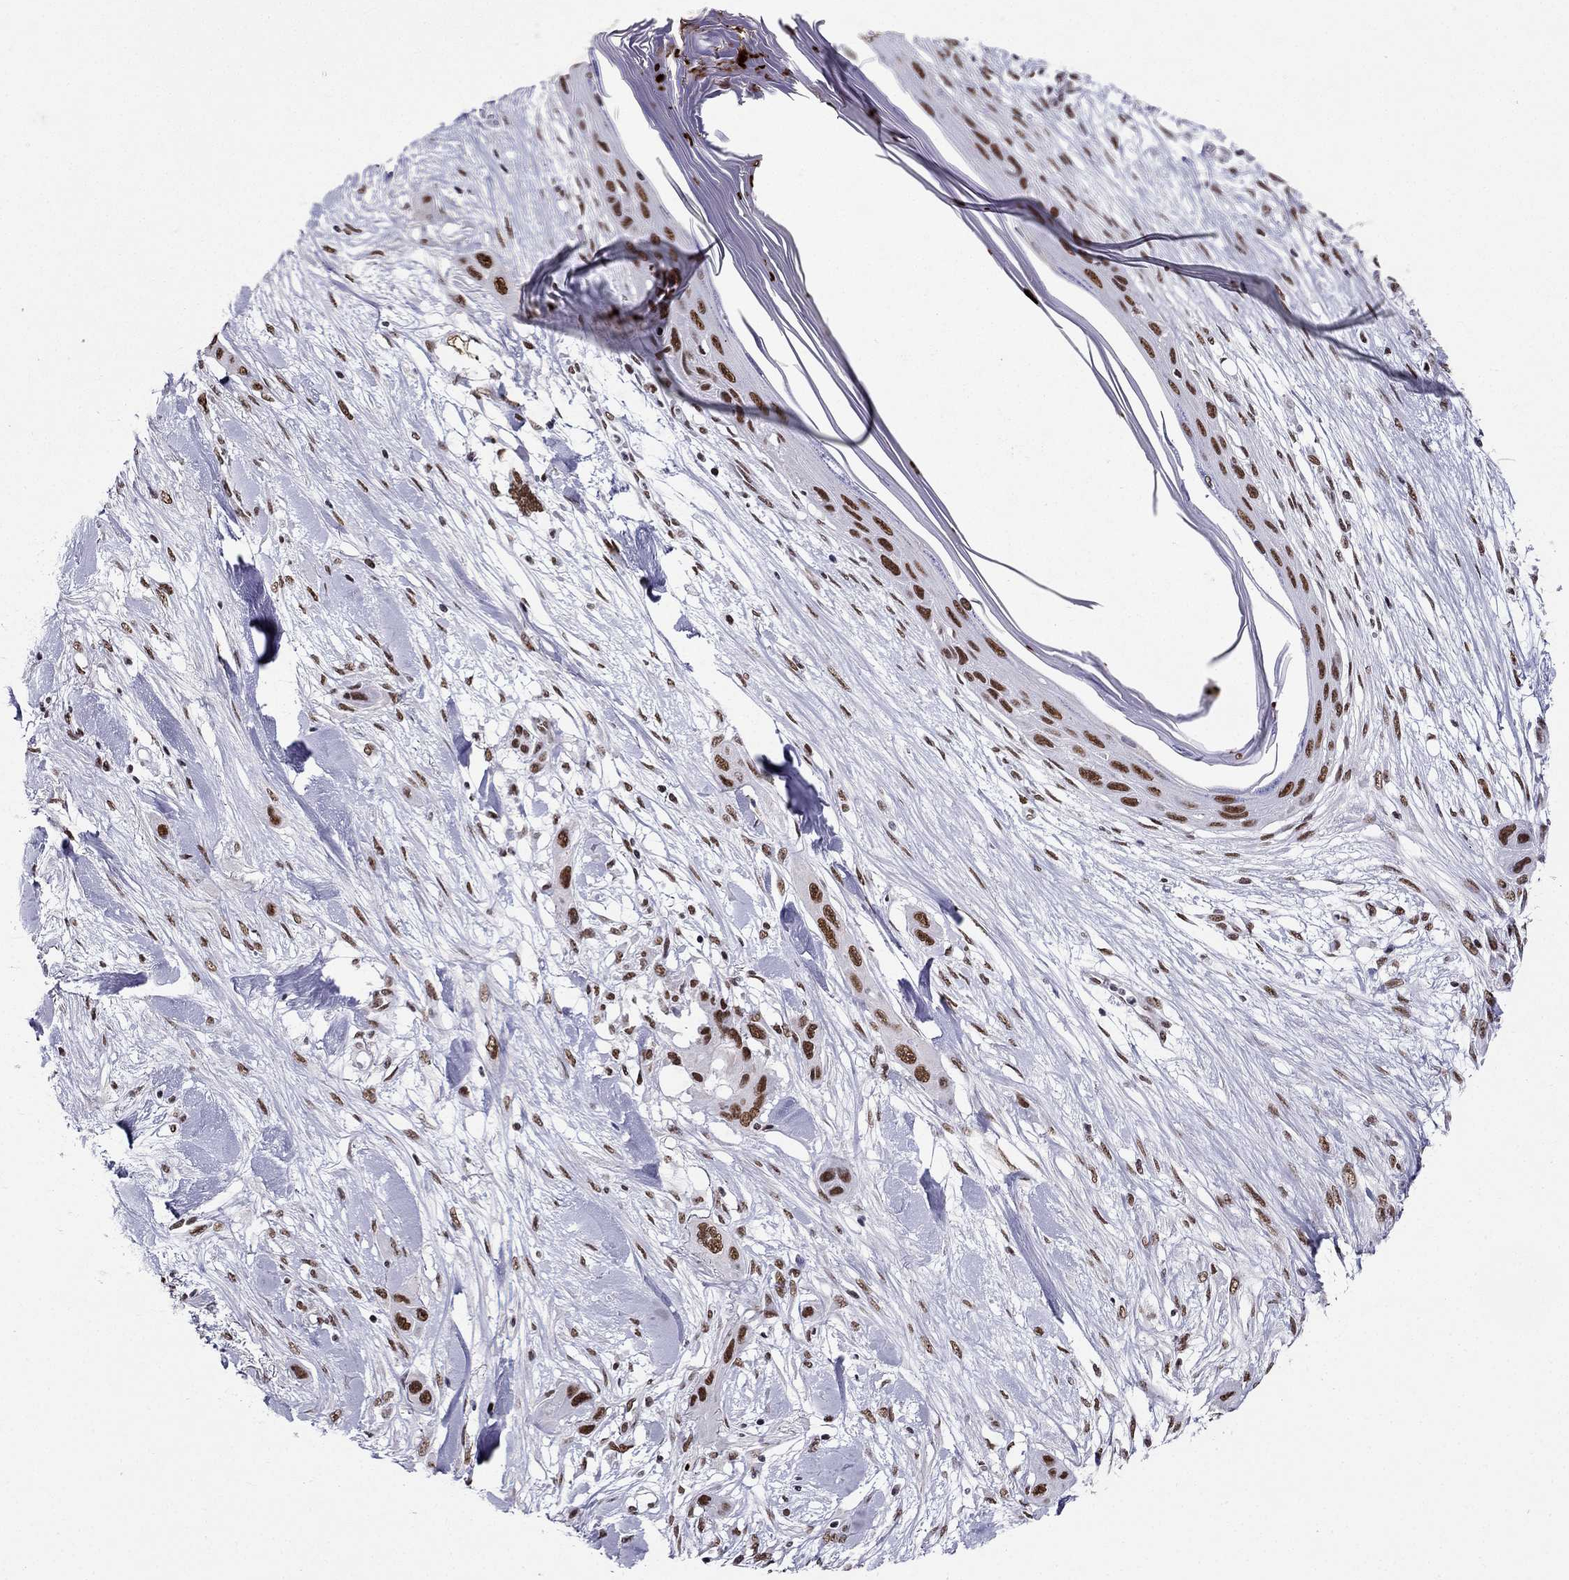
{"staining": {"intensity": "strong", "quantity": ">75%", "location": "nuclear"}, "tissue": "skin cancer", "cell_type": "Tumor cells", "image_type": "cancer", "snomed": [{"axis": "morphology", "description": "Squamous cell carcinoma, NOS"}, {"axis": "topography", "description": "Skin"}], "caption": "Brown immunohistochemical staining in human skin cancer exhibits strong nuclear expression in about >75% of tumor cells.", "gene": "ZNF420", "patient": {"sex": "male", "age": 79}}